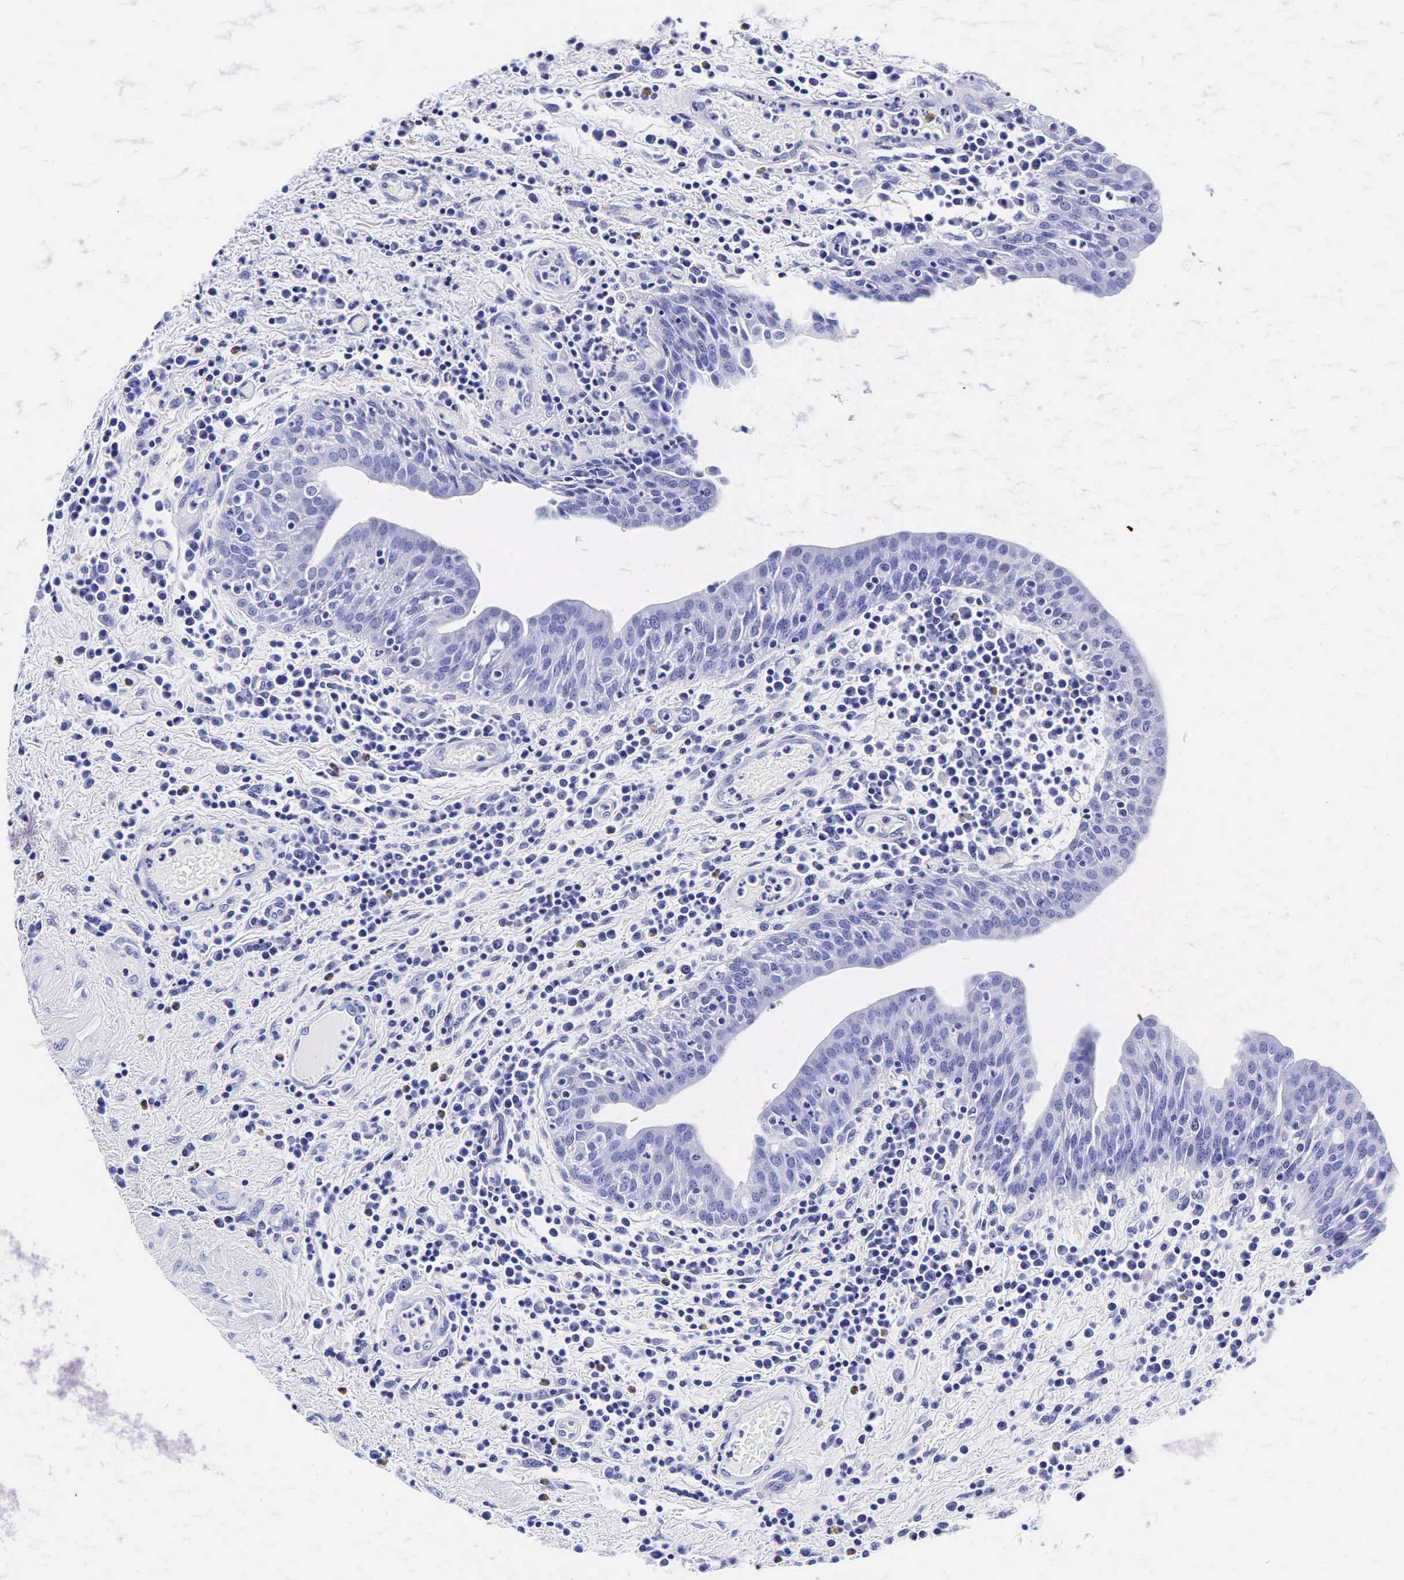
{"staining": {"intensity": "negative", "quantity": "none", "location": "none"}, "tissue": "urinary bladder", "cell_type": "Urothelial cells", "image_type": "normal", "snomed": [{"axis": "morphology", "description": "Normal tissue, NOS"}, {"axis": "topography", "description": "Urinary bladder"}], "caption": "Urothelial cells show no significant staining in normal urinary bladder. (Brightfield microscopy of DAB immunohistochemistry at high magnification).", "gene": "GCG", "patient": {"sex": "female", "age": 84}}